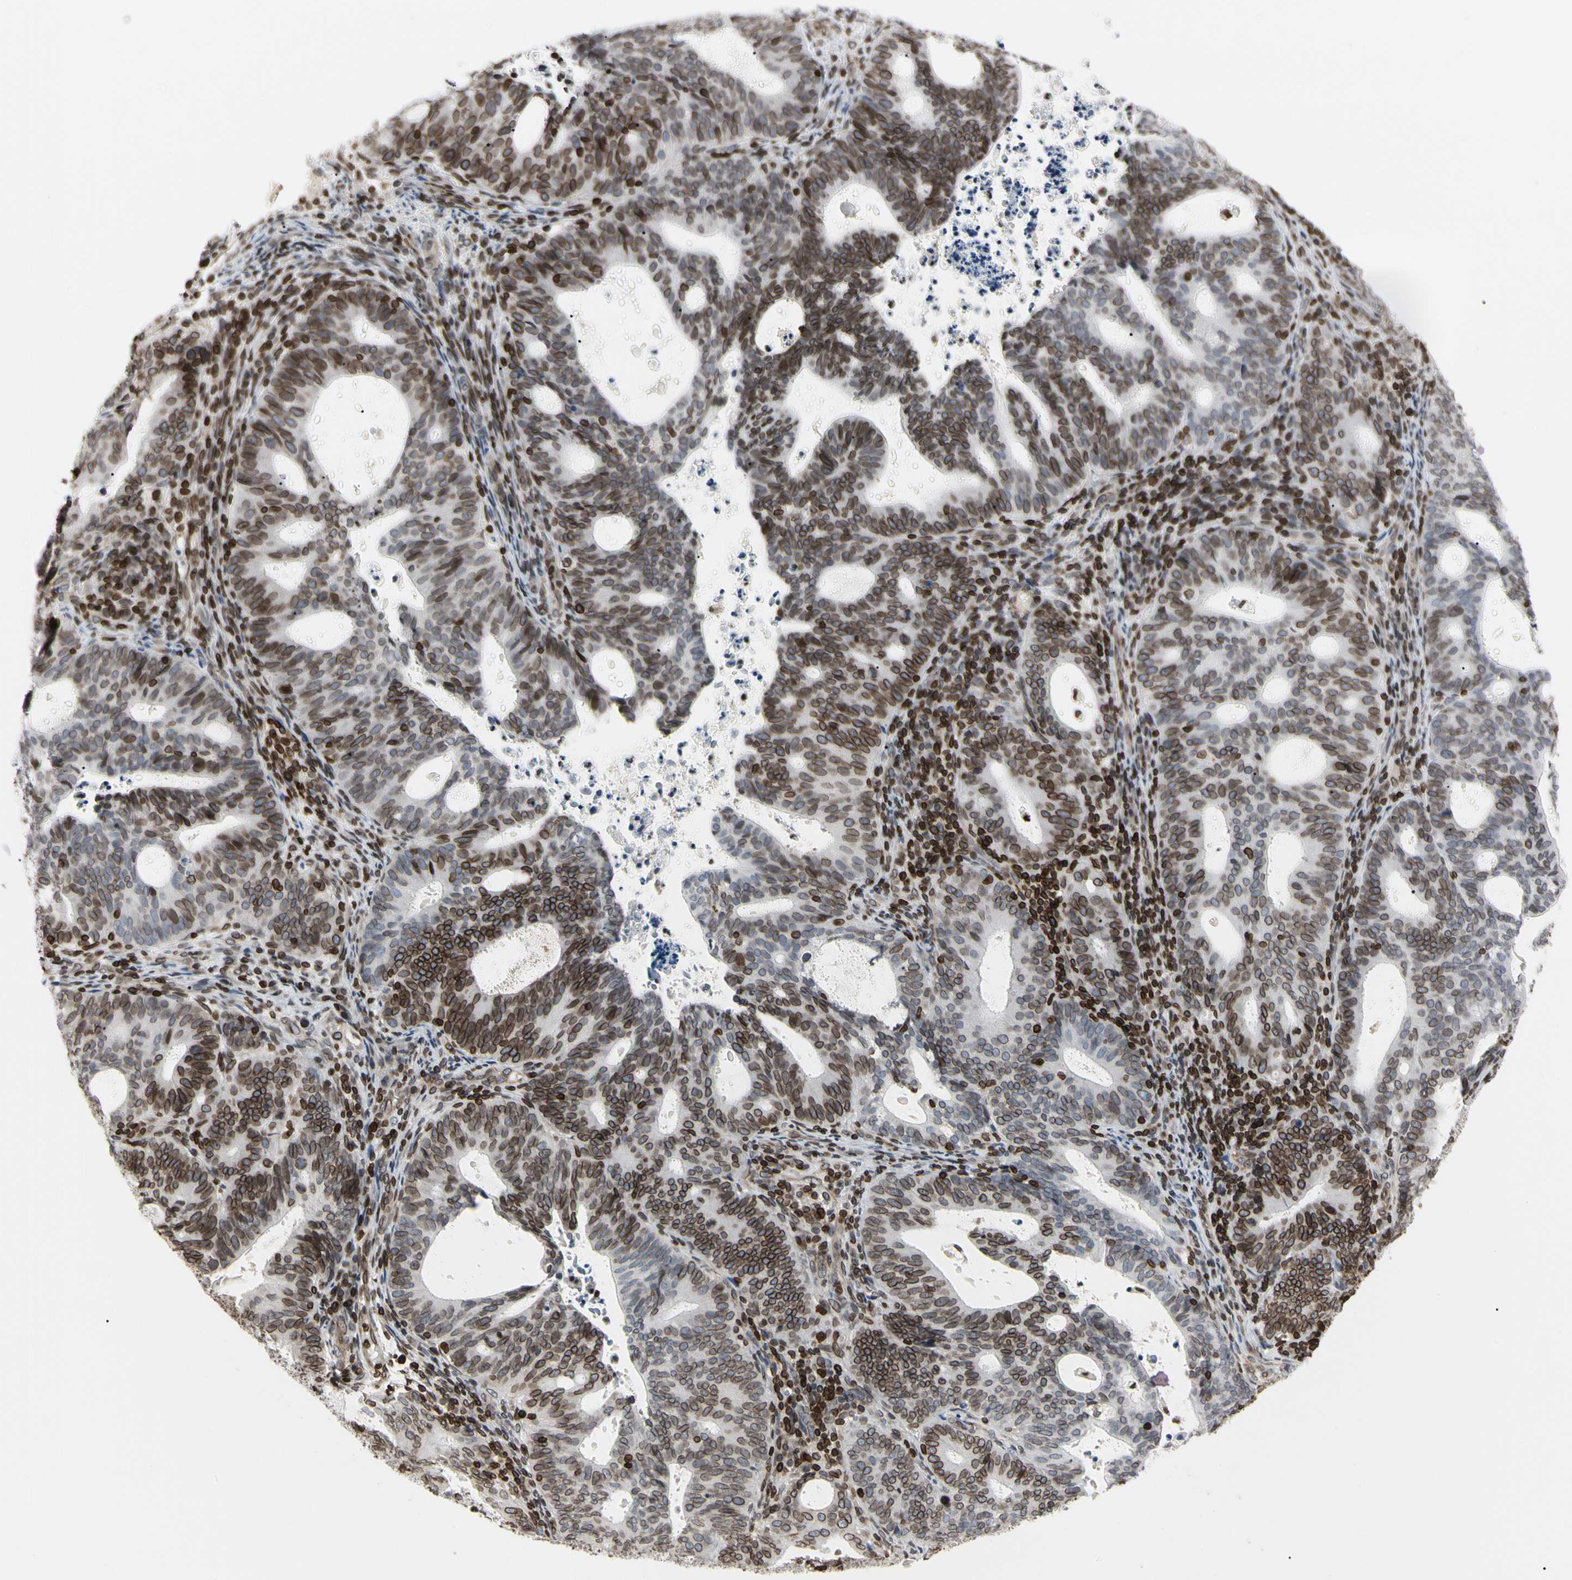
{"staining": {"intensity": "strong", "quantity": "25%-75%", "location": "cytoplasmic/membranous,nuclear"}, "tissue": "endometrial cancer", "cell_type": "Tumor cells", "image_type": "cancer", "snomed": [{"axis": "morphology", "description": "Adenocarcinoma, NOS"}, {"axis": "topography", "description": "Uterus"}], "caption": "IHC histopathology image of human endometrial cancer stained for a protein (brown), which displays high levels of strong cytoplasmic/membranous and nuclear staining in approximately 25%-75% of tumor cells.", "gene": "TMPO", "patient": {"sex": "female", "age": 83}}